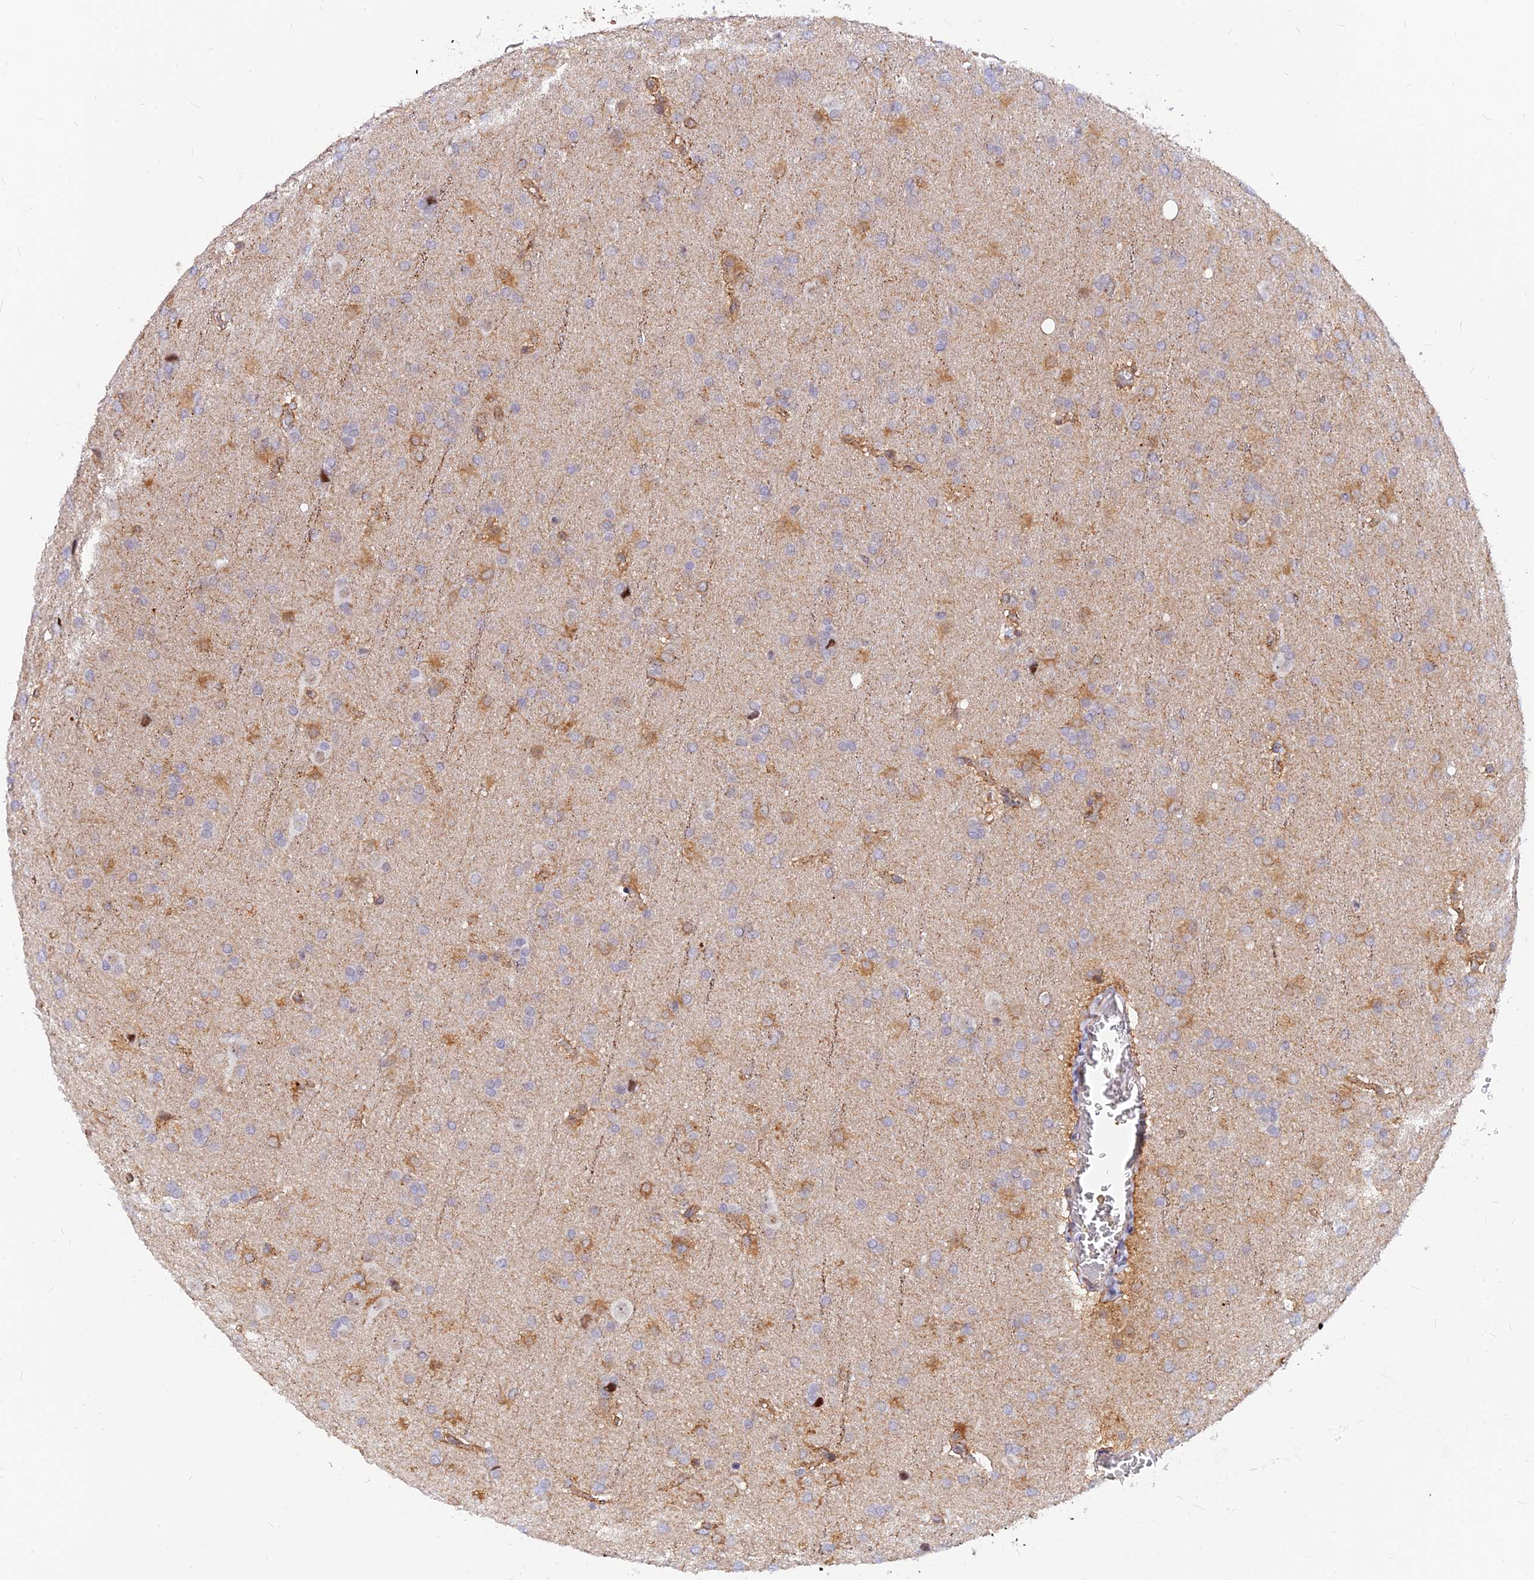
{"staining": {"intensity": "negative", "quantity": "none", "location": "none"}, "tissue": "glioma", "cell_type": "Tumor cells", "image_type": "cancer", "snomed": [{"axis": "morphology", "description": "Glioma, malignant, Low grade"}, {"axis": "topography", "description": "Brain"}], "caption": "High magnification brightfield microscopy of malignant glioma (low-grade) stained with DAB (brown) and counterstained with hematoxylin (blue): tumor cells show no significant staining.", "gene": "VSTM2L", "patient": {"sex": "female", "age": 32}}